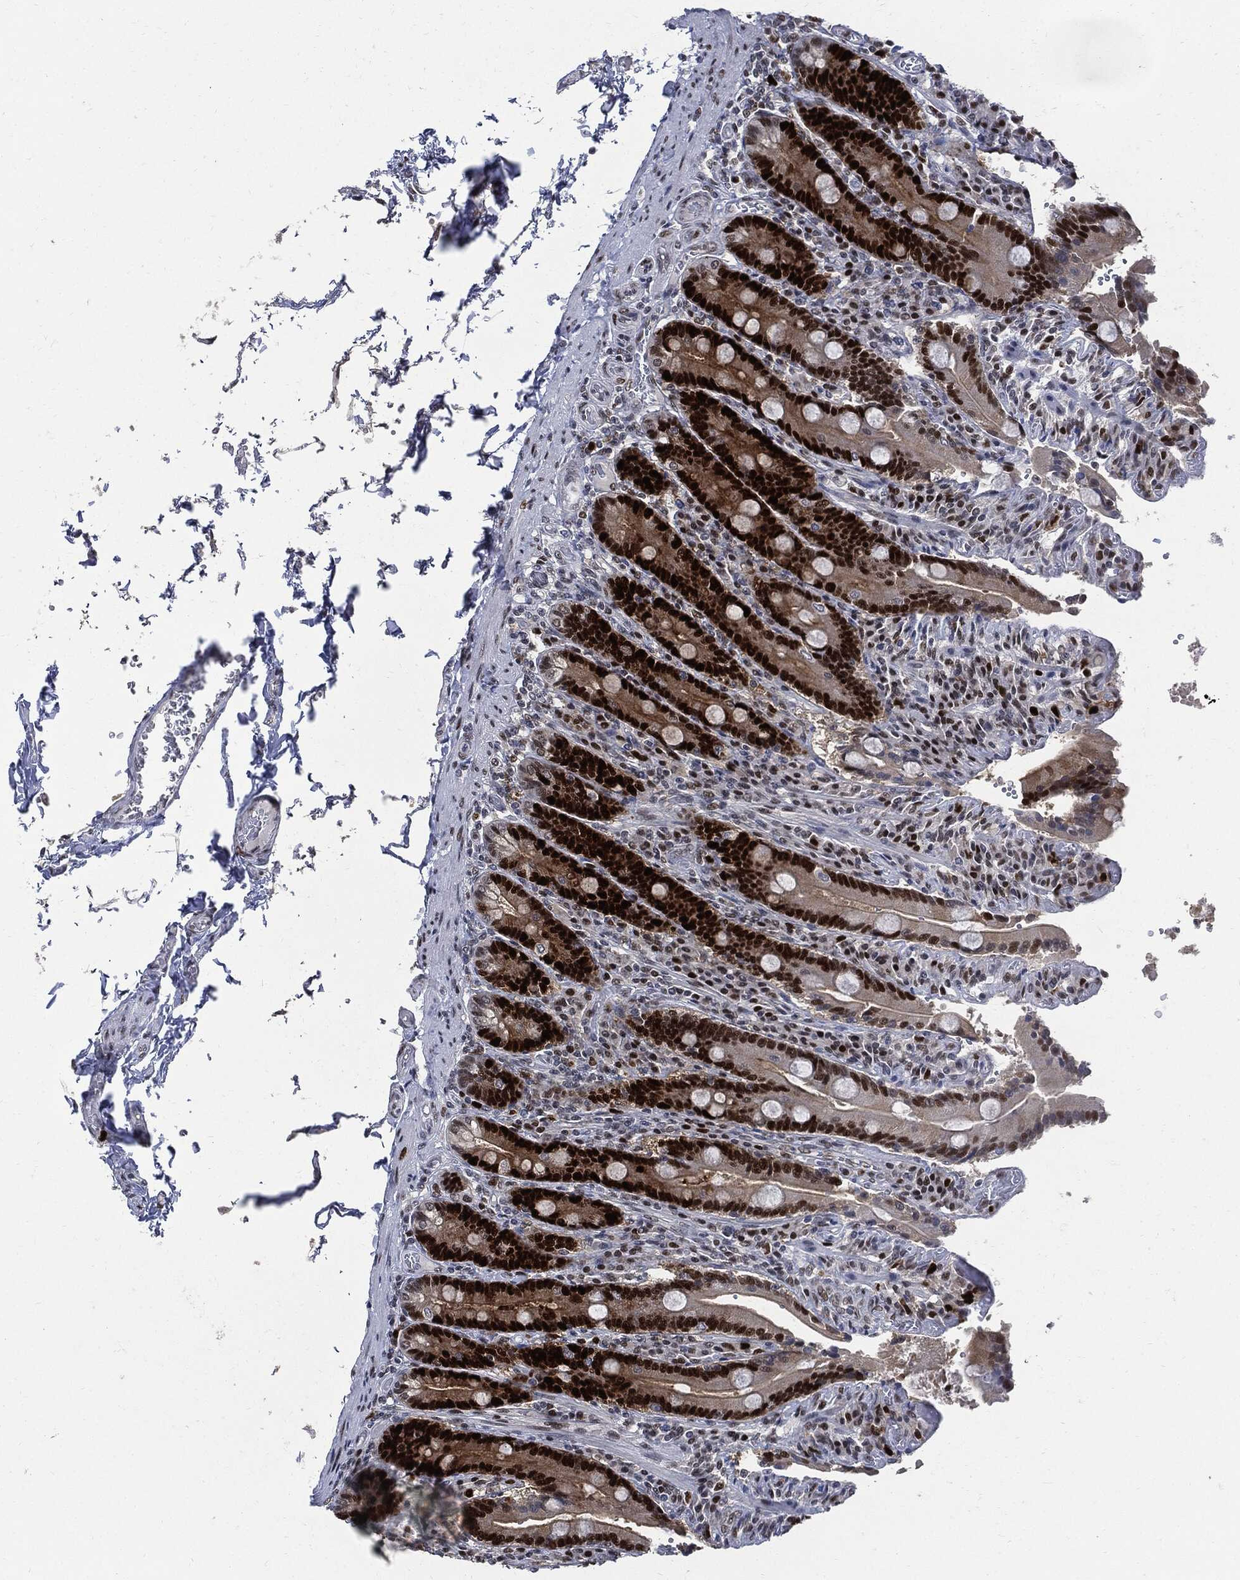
{"staining": {"intensity": "strong", "quantity": "25%-75%", "location": "nuclear"}, "tissue": "duodenum", "cell_type": "Glandular cells", "image_type": "normal", "snomed": [{"axis": "morphology", "description": "Normal tissue, NOS"}, {"axis": "topography", "description": "Duodenum"}], "caption": "Strong nuclear protein positivity is present in approximately 25%-75% of glandular cells in duodenum.", "gene": "PCNA", "patient": {"sex": "female", "age": 62}}